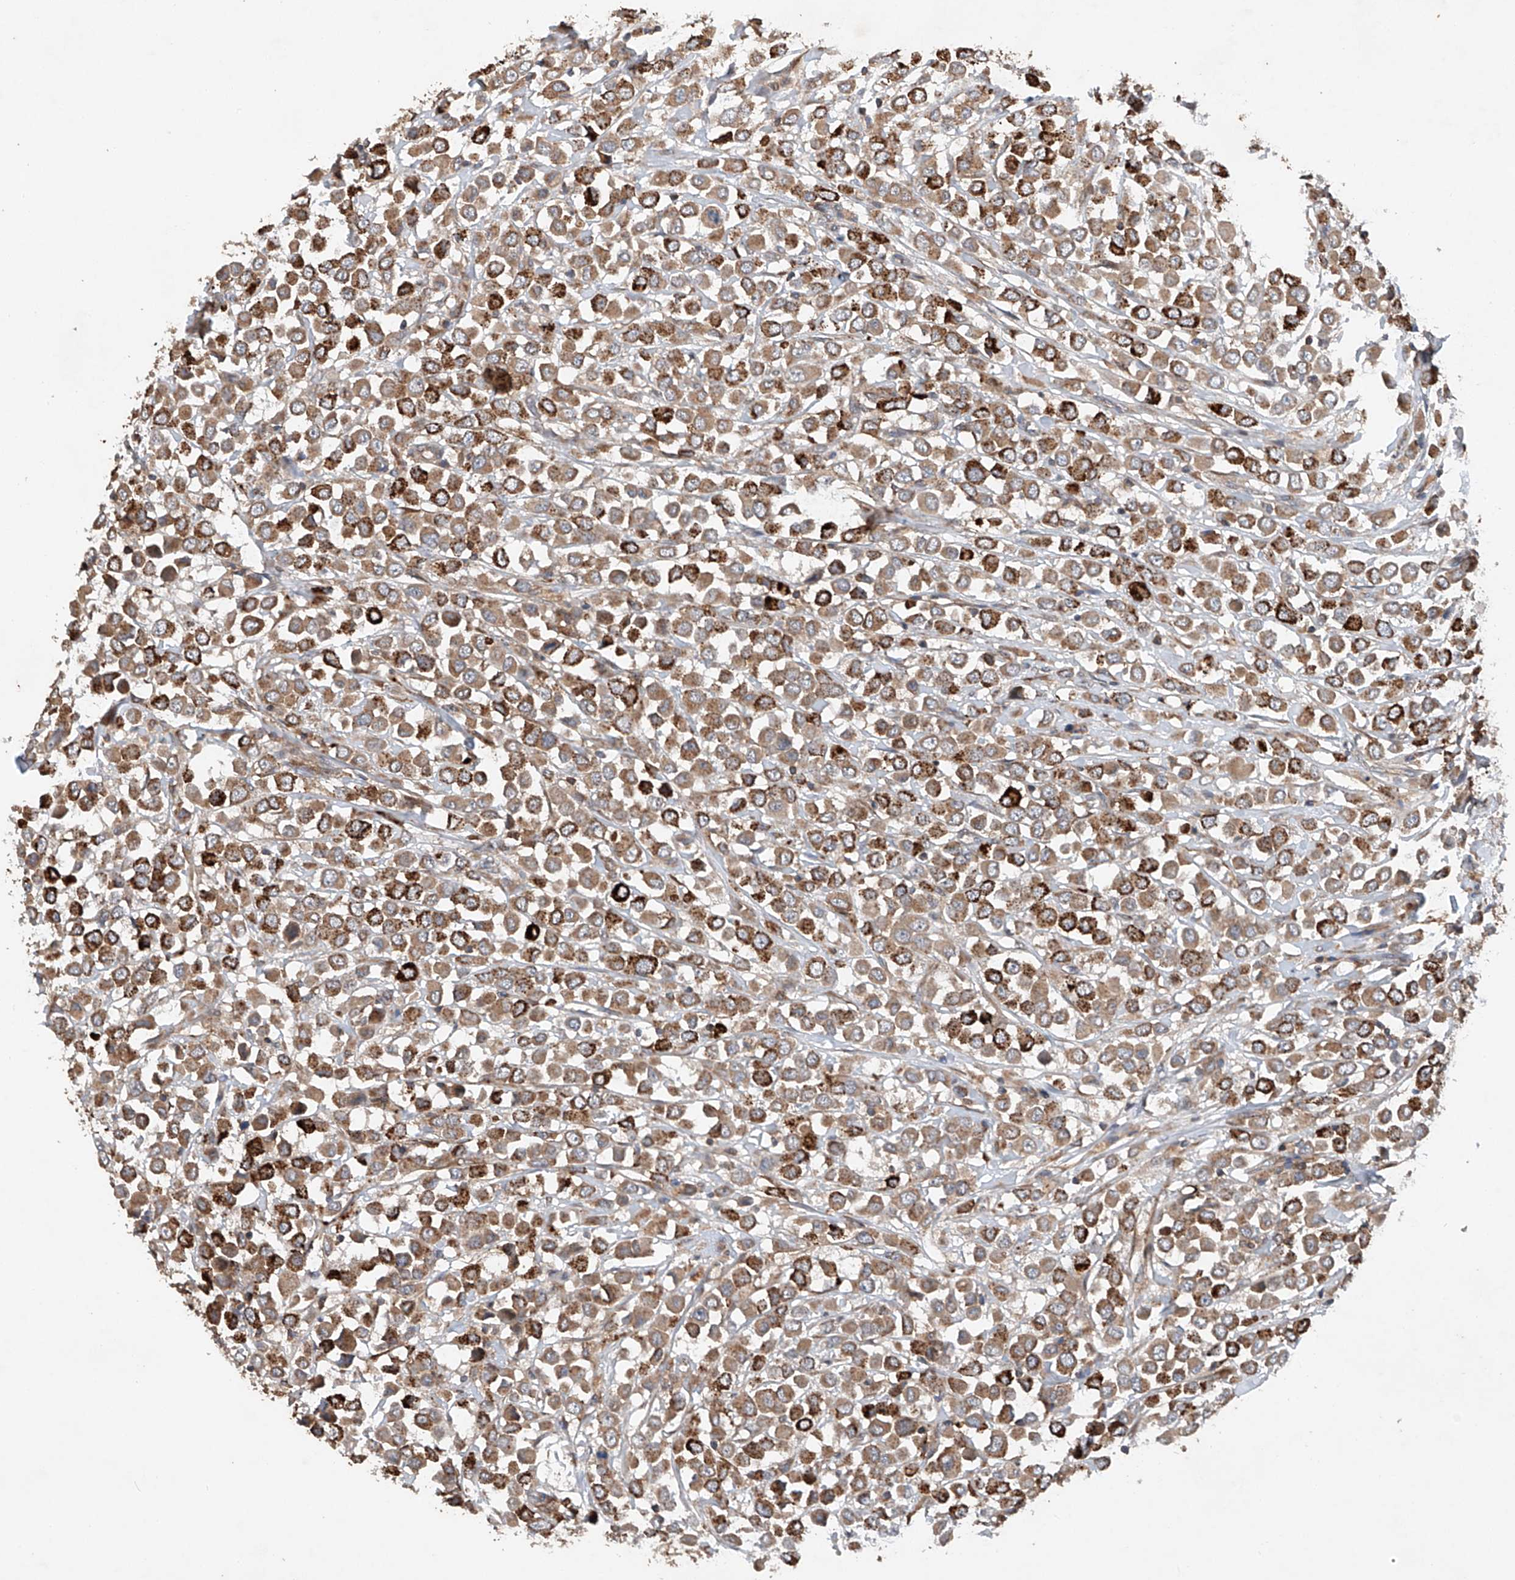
{"staining": {"intensity": "strong", "quantity": ">75%", "location": "cytoplasmic/membranous"}, "tissue": "breast cancer", "cell_type": "Tumor cells", "image_type": "cancer", "snomed": [{"axis": "morphology", "description": "Duct carcinoma"}, {"axis": "topography", "description": "Breast"}], "caption": "This photomicrograph demonstrates immunohistochemistry (IHC) staining of intraductal carcinoma (breast), with high strong cytoplasmic/membranous staining in about >75% of tumor cells.", "gene": "CEP85L", "patient": {"sex": "female", "age": 61}}